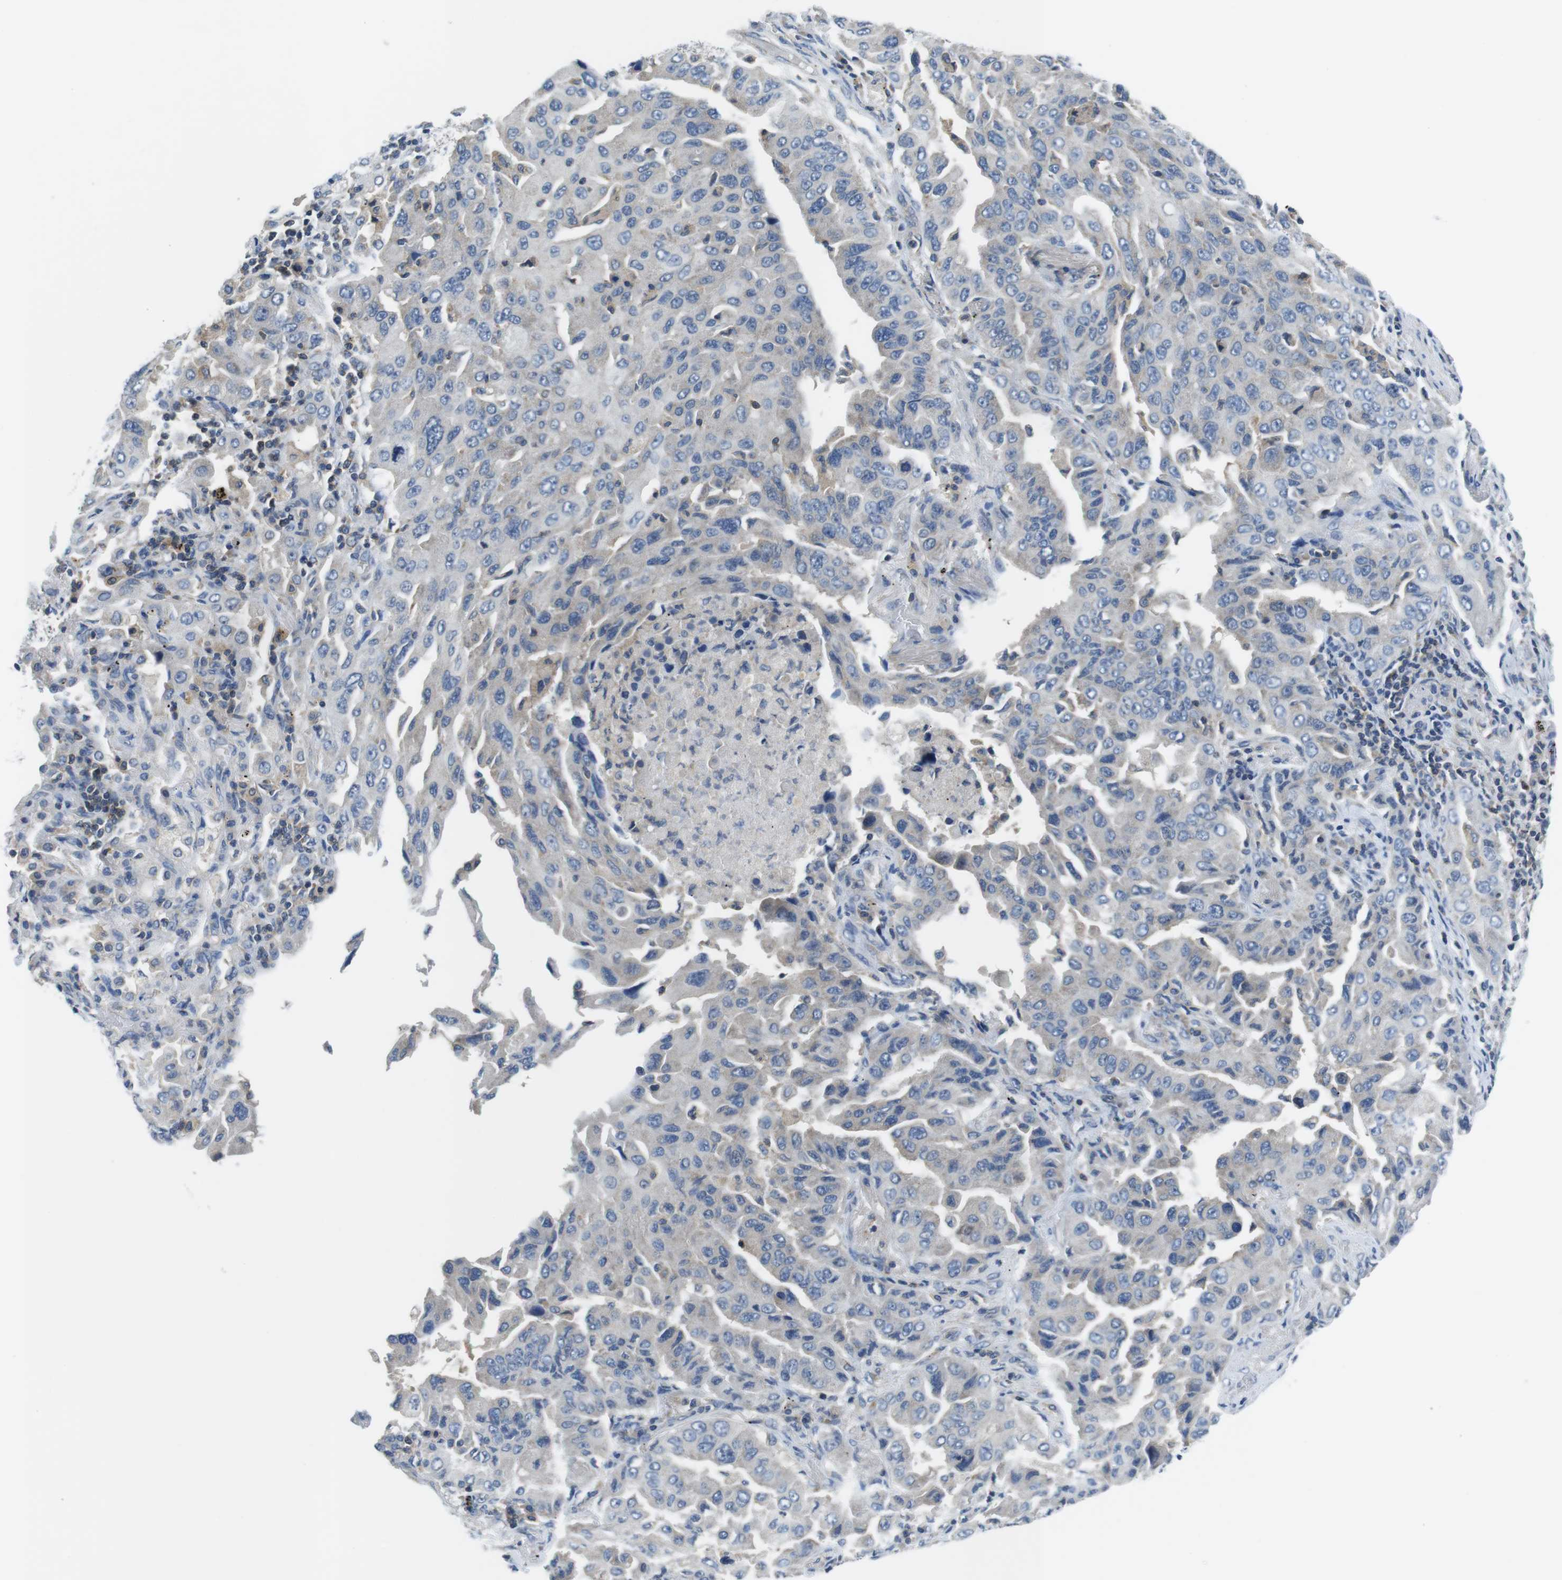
{"staining": {"intensity": "negative", "quantity": "none", "location": "none"}, "tissue": "lung cancer", "cell_type": "Tumor cells", "image_type": "cancer", "snomed": [{"axis": "morphology", "description": "Adenocarcinoma, NOS"}, {"axis": "topography", "description": "Lung"}], "caption": "This is a image of immunohistochemistry staining of lung cancer (adenocarcinoma), which shows no positivity in tumor cells.", "gene": "PIK3CD", "patient": {"sex": "female", "age": 65}}